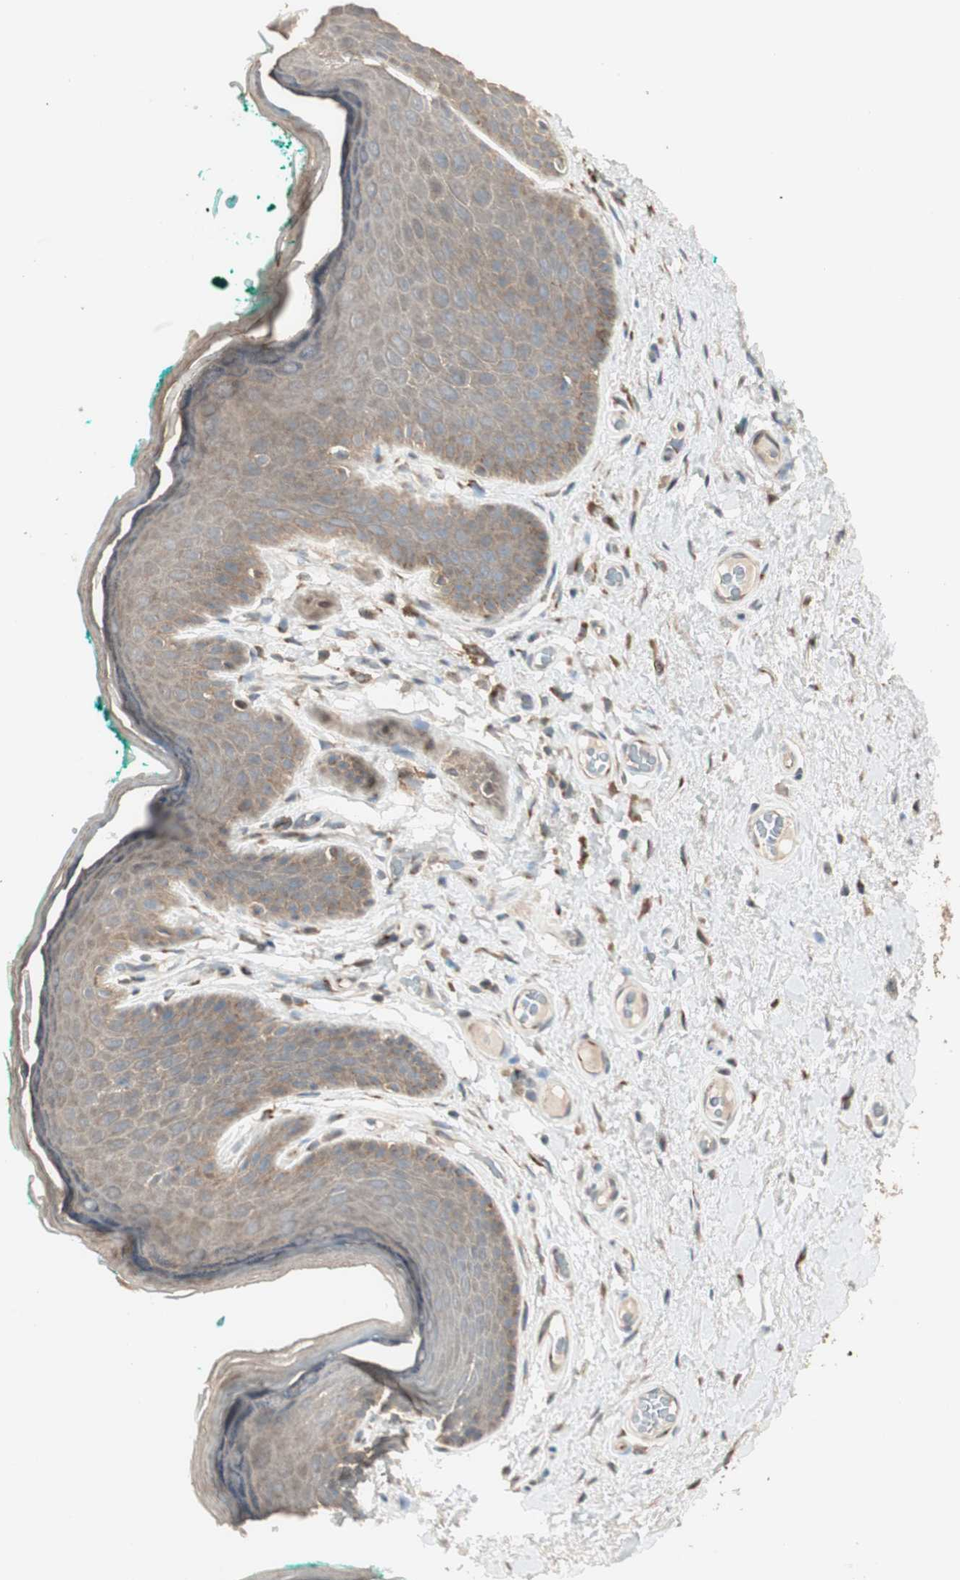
{"staining": {"intensity": "moderate", "quantity": ">75%", "location": "cytoplasmic/membranous"}, "tissue": "skin", "cell_type": "Epidermal cells", "image_type": "normal", "snomed": [{"axis": "morphology", "description": "Normal tissue, NOS"}, {"axis": "topography", "description": "Anal"}], "caption": "Unremarkable skin was stained to show a protein in brown. There is medium levels of moderate cytoplasmic/membranous staining in about >75% of epidermal cells. The staining was performed using DAB (3,3'-diaminobenzidine), with brown indicating positive protein expression. Nuclei are stained blue with hematoxylin.", "gene": "RARRES1", "patient": {"sex": "male", "age": 74}}